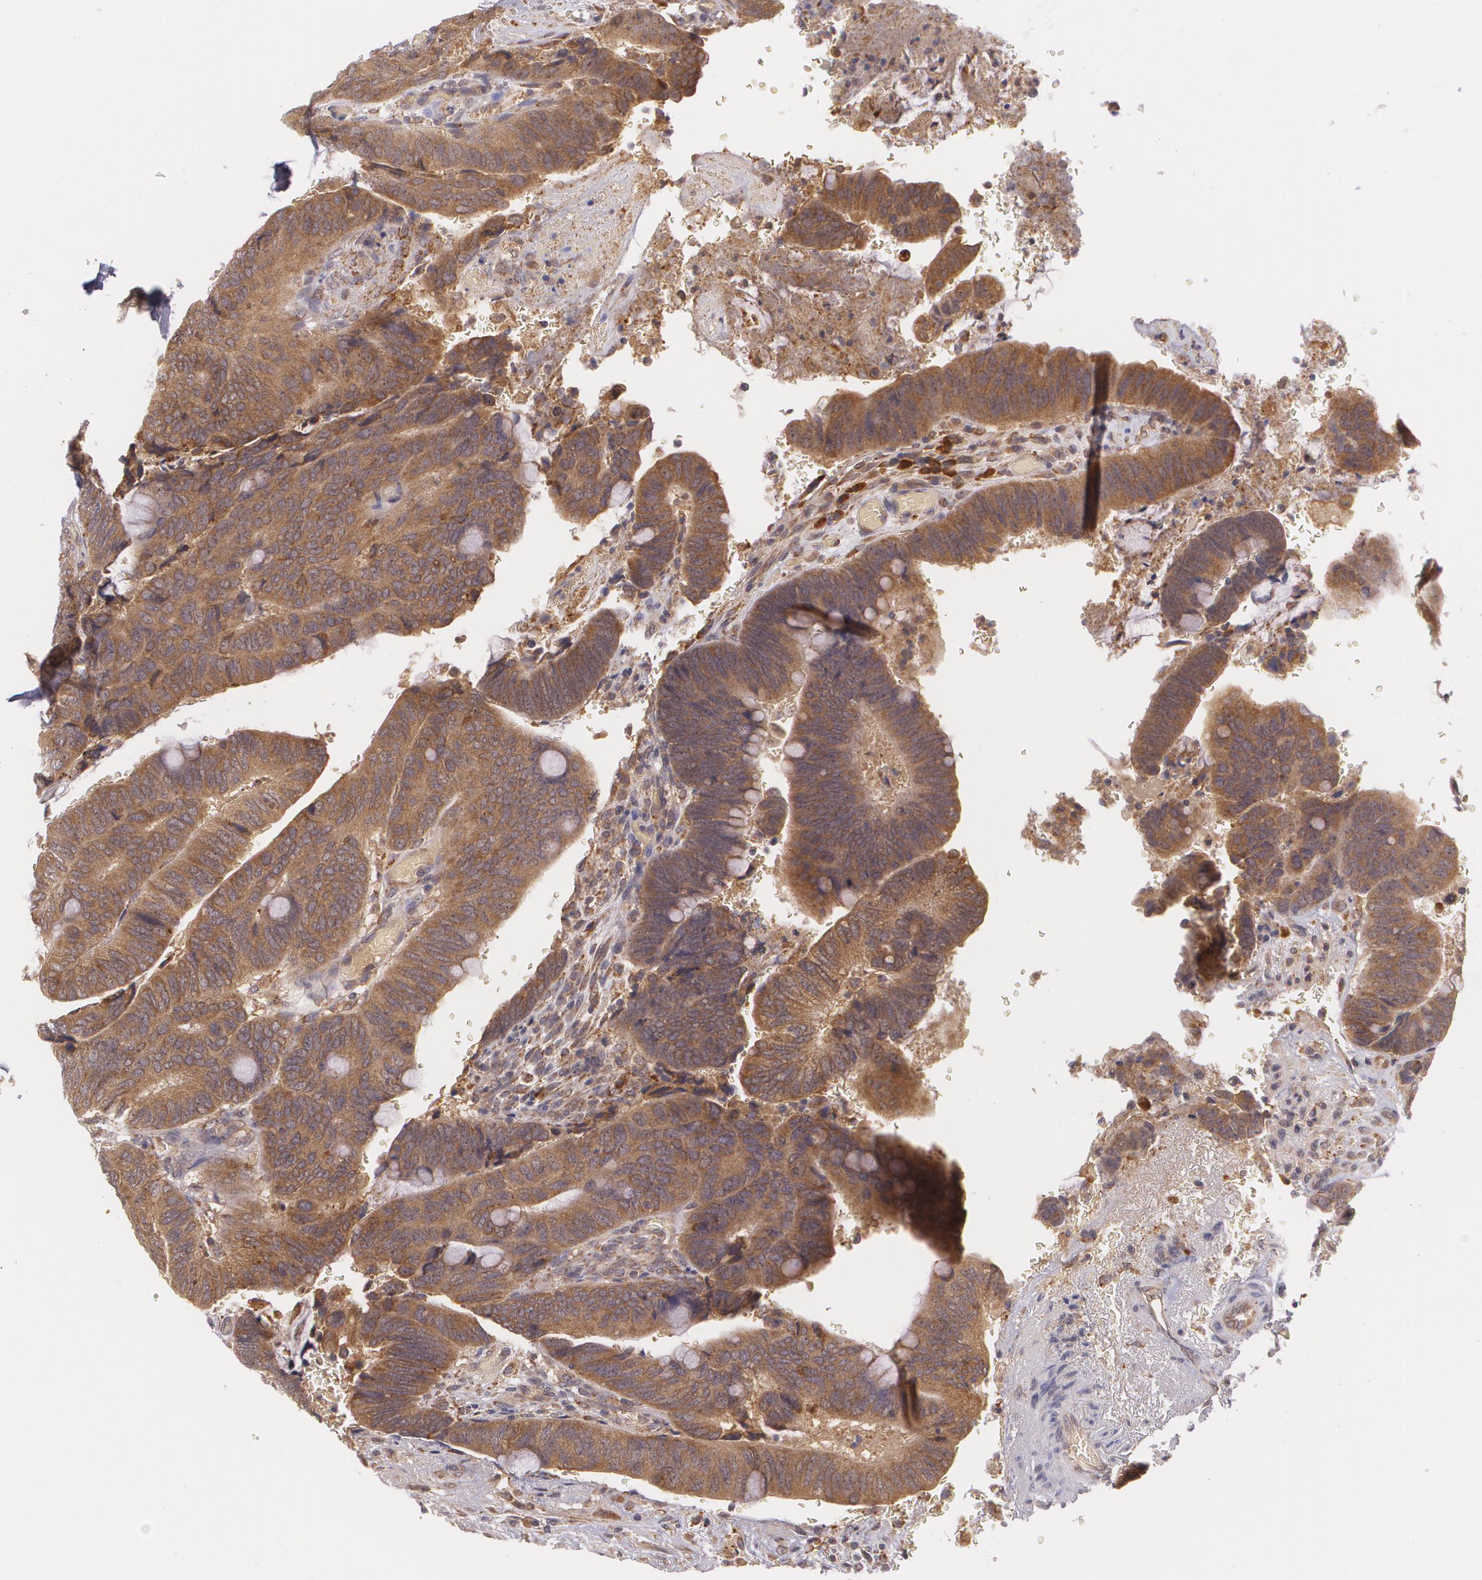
{"staining": {"intensity": "moderate", "quantity": ">75%", "location": "cytoplasmic/membranous"}, "tissue": "colorectal cancer", "cell_type": "Tumor cells", "image_type": "cancer", "snomed": [{"axis": "morphology", "description": "Normal tissue, NOS"}, {"axis": "morphology", "description": "Adenocarcinoma, NOS"}, {"axis": "topography", "description": "Rectum"}], "caption": "Brown immunohistochemical staining in human colorectal adenocarcinoma reveals moderate cytoplasmic/membranous staining in about >75% of tumor cells. The staining was performed using DAB to visualize the protein expression in brown, while the nuclei were stained in blue with hematoxylin (Magnification: 20x).", "gene": "CCL17", "patient": {"sex": "male", "age": 92}}